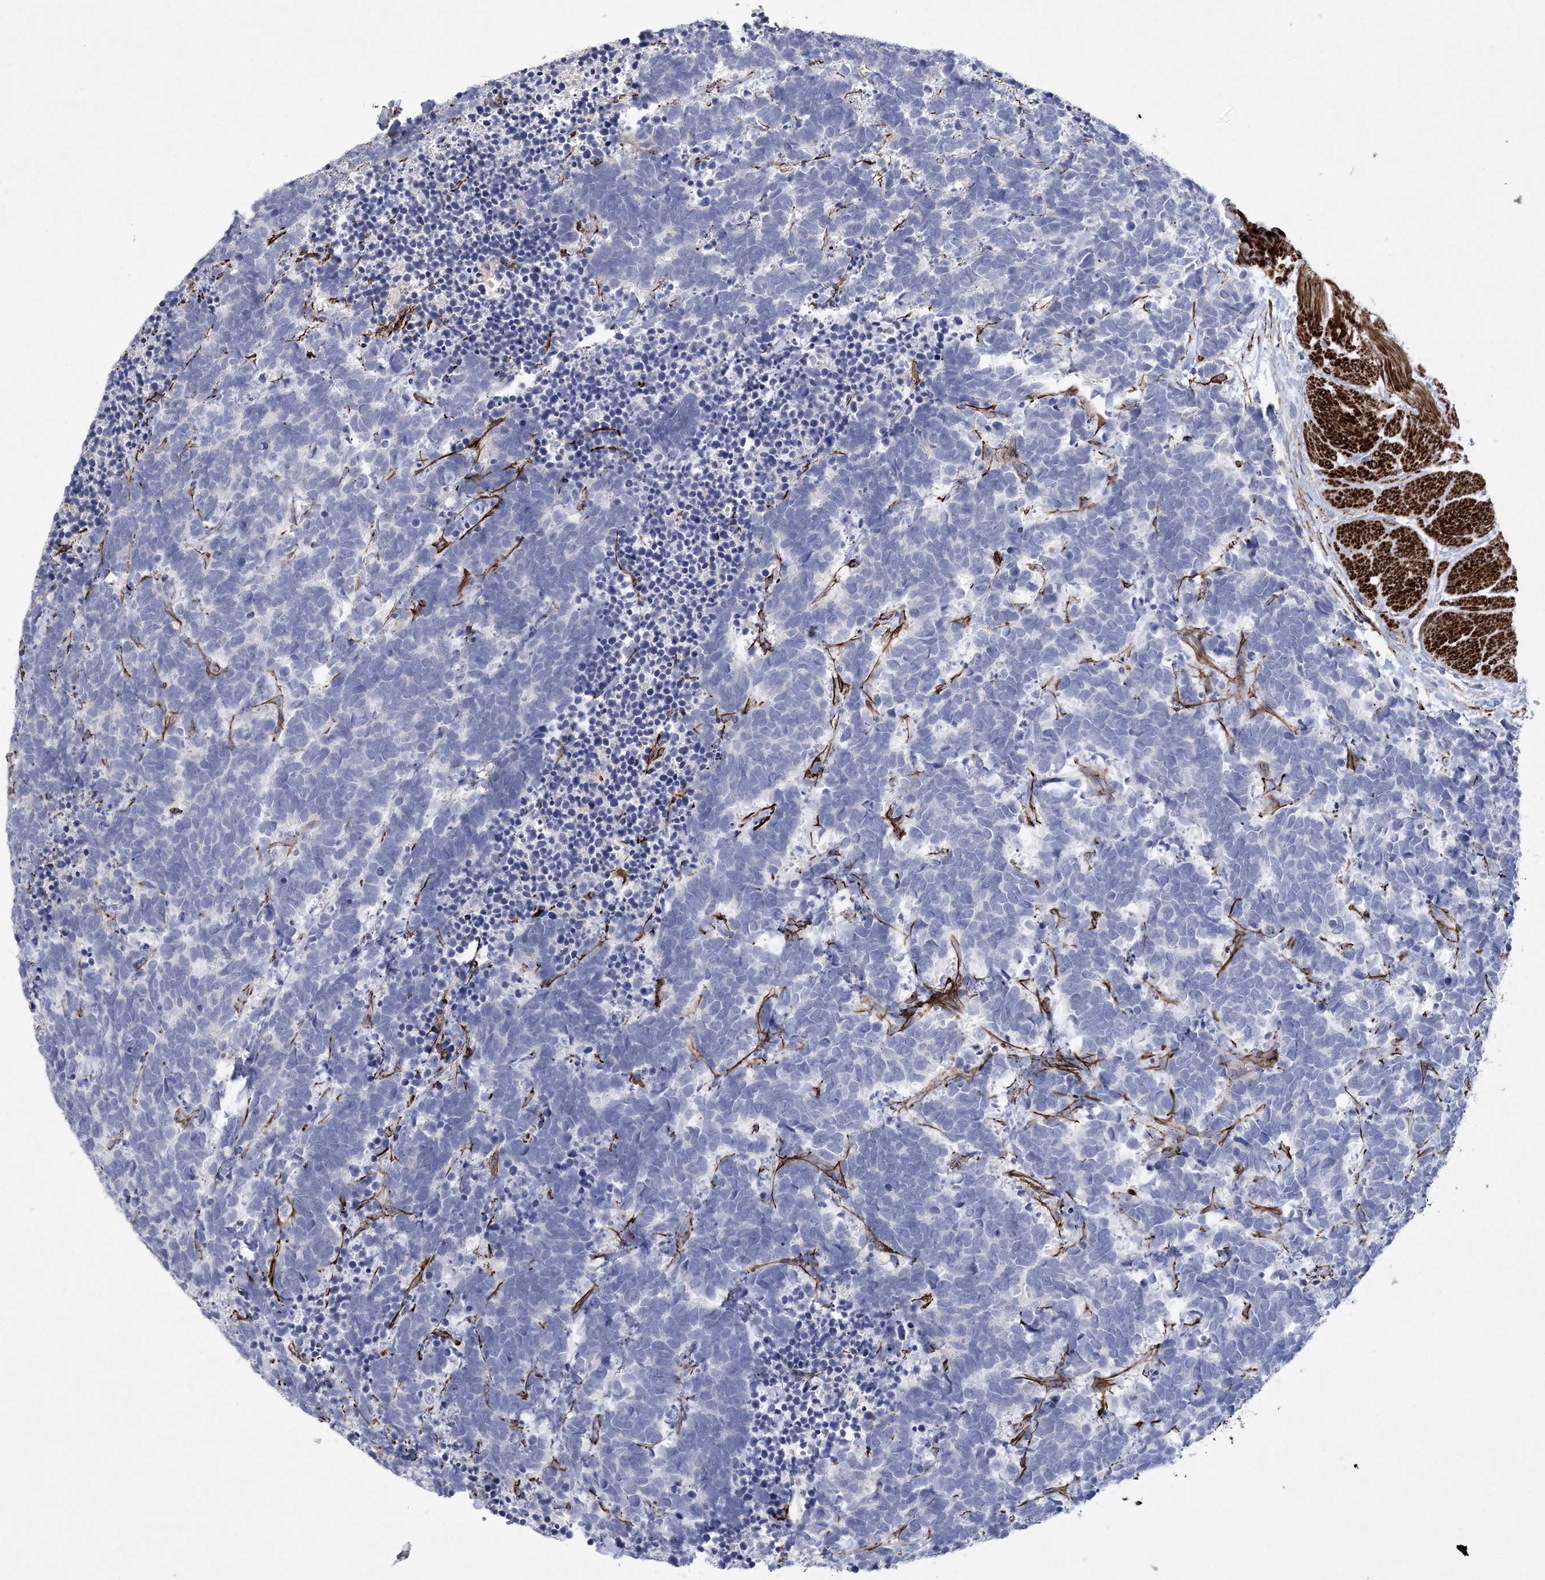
{"staining": {"intensity": "negative", "quantity": "none", "location": "none"}, "tissue": "carcinoid", "cell_type": "Tumor cells", "image_type": "cancer", "snomed": [{"axis": "morphology", "description": "Carcinoma, NOS"}, {"axis": "morphology", "description": "Carcinoid, malignant, NOS"}, {"axis": "topography", "description": "Urinary bladder"}], "caption": "The micrograph demonstrates no staining of tumor cells in carcinoid. Brightfield microscopy of immunohistochemistry (IHC) stained with DAB (brown) and hematoxylin (blue), captured at high magnification.", "gene": "ARSJ", "patient": {"sex": "male", "age": 57}}